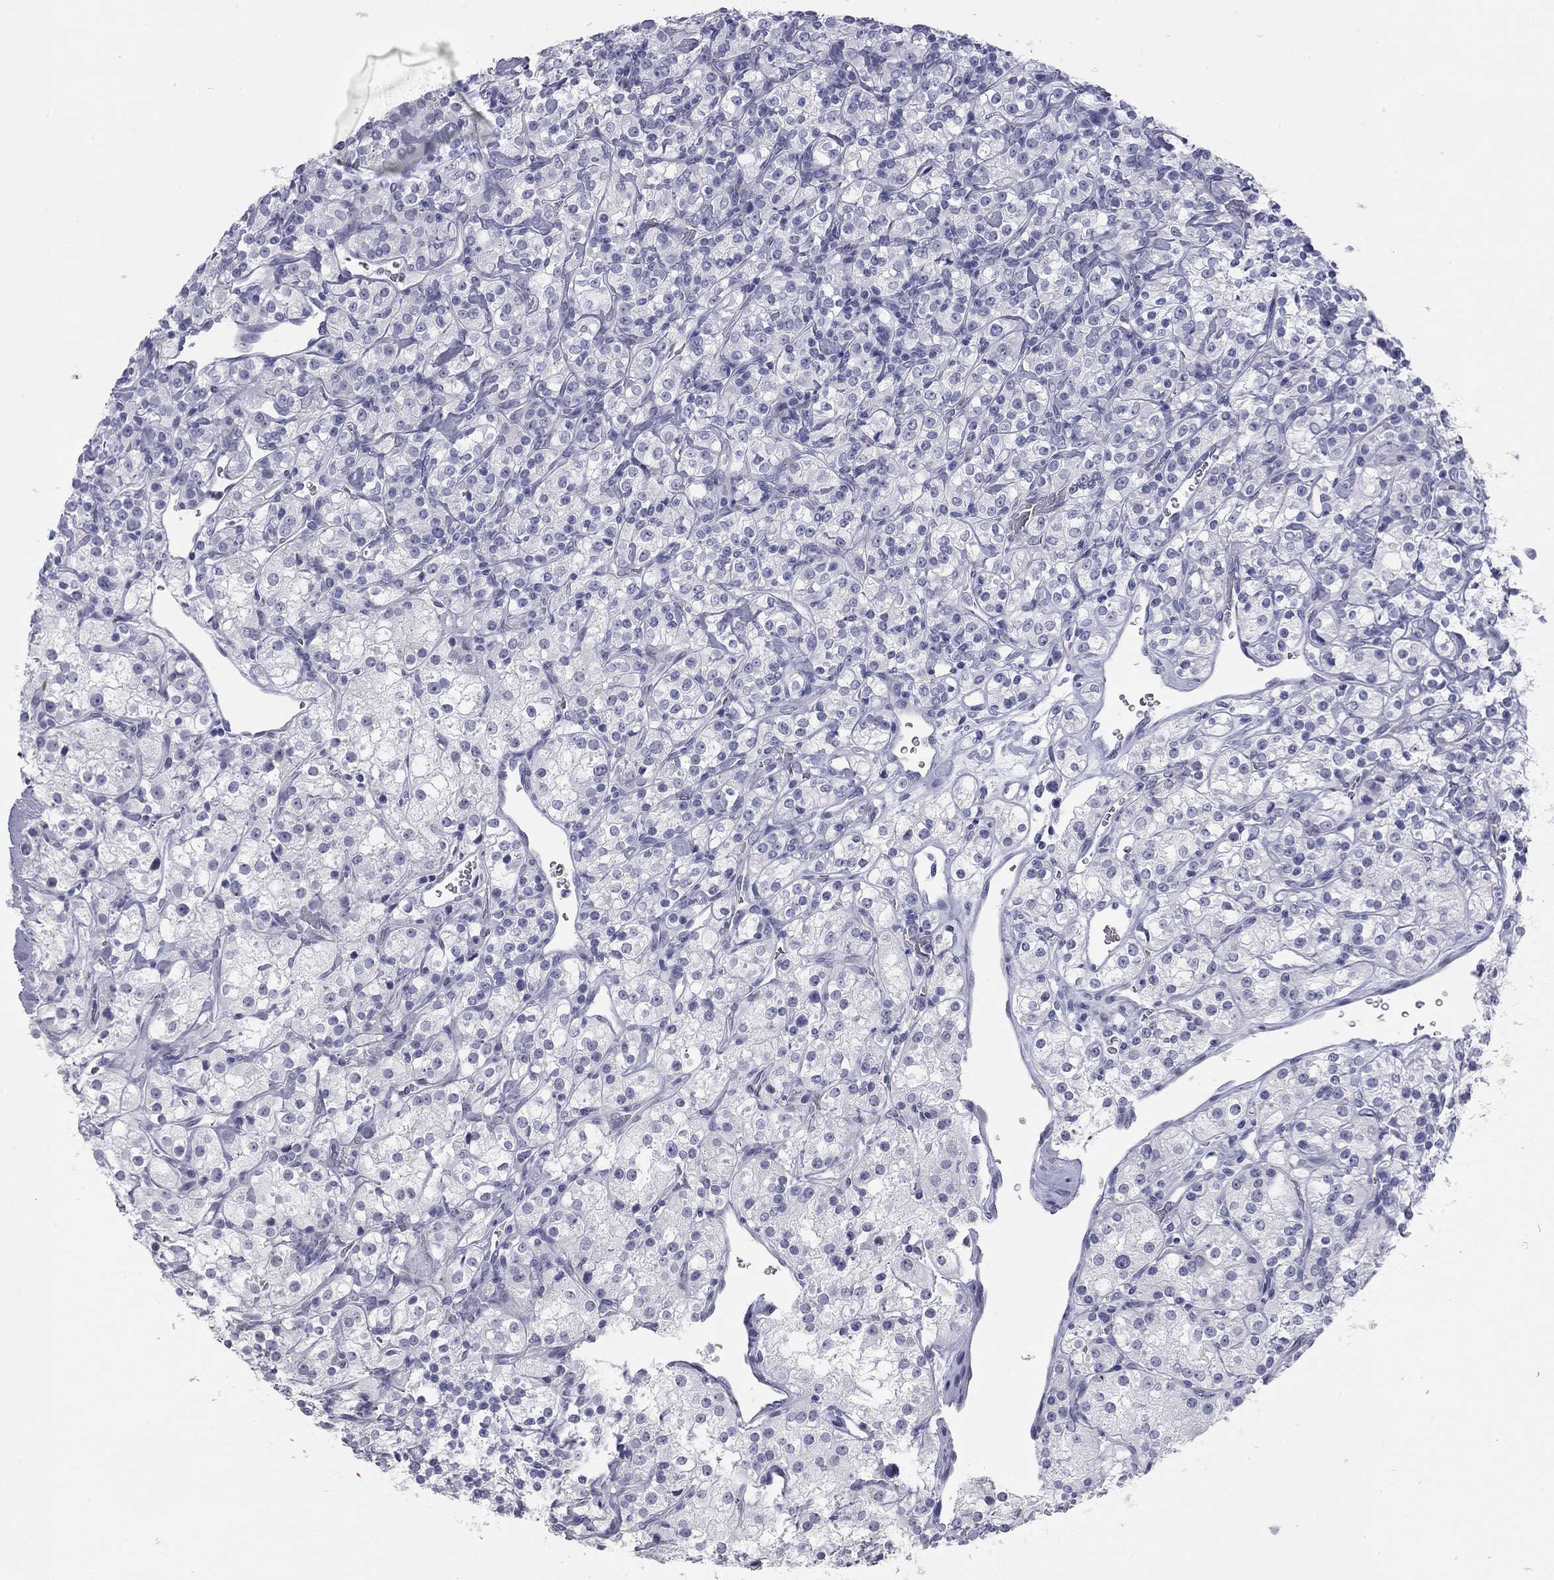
{"staining": {"intensity": "negative", "quantity": "none", "location": "none"}, "tissue": "renal cancer", "cell_type": "Tumor cells", "image_type": "cancer", "snomed": [{"axis": "morphology", "description": "Adenocarcinoma, NOS"}, {"axis": "topography", "description": "Kidney"}], "caption": "Tumor cells are negative for brown protein staining in renal cancer (adenocarcinoma). Nuclei are stained in blue.", "gene": "AK8", "patient": {"sex": "male", "age": 77}}